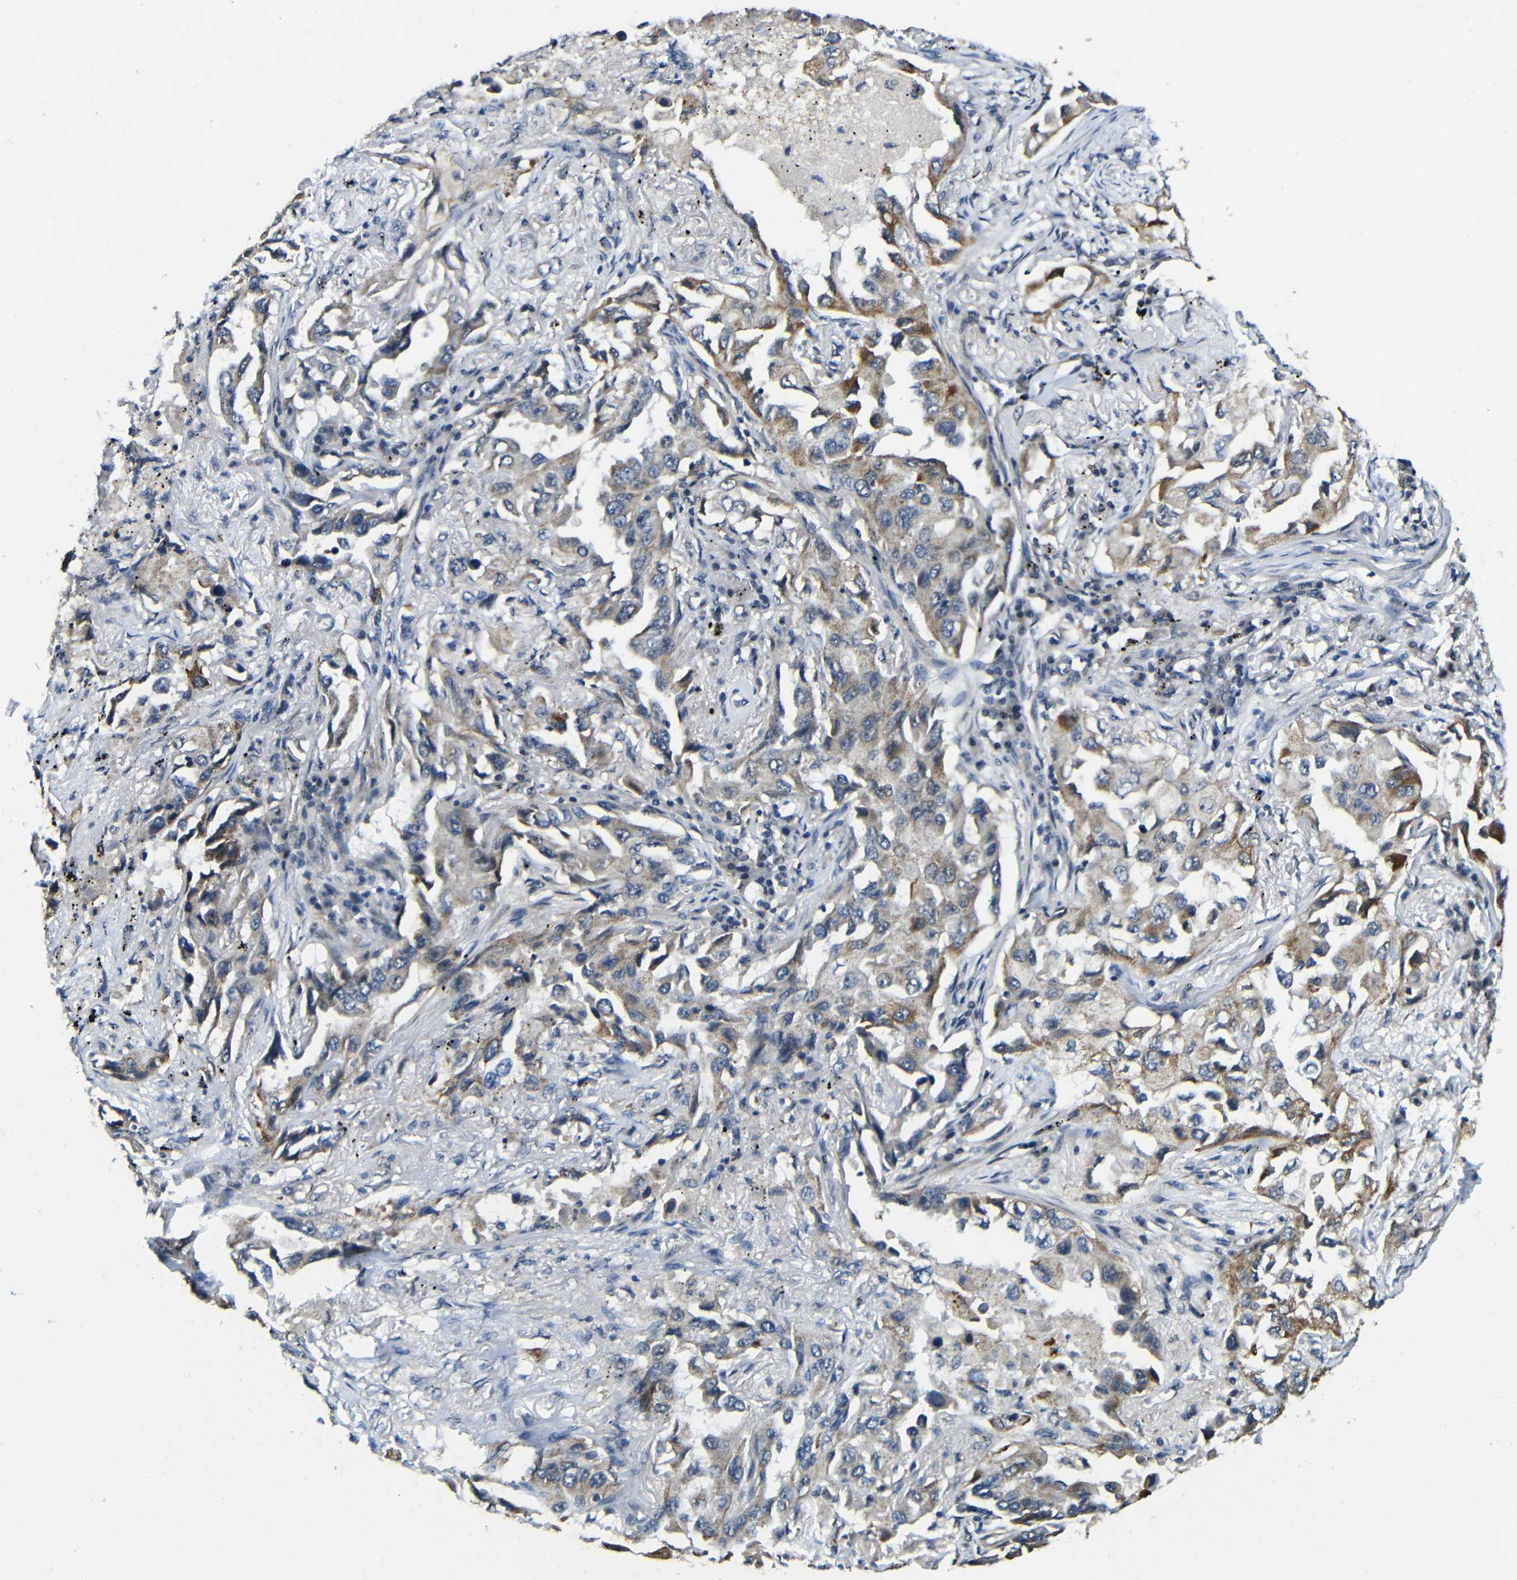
{"staining": {"intensity": "moderate", "quantity": "25%-75%", "location": "cytoplasmic/membranous"}, "tissue": "lung cancer", "cell_type": "Tumor cells", "image_type": "cancer", "snomed": [{"axis": "morphology", "description": "Adenocarcinoma, NOS"}, {"axis": "topography", "description": "Lung"}], "caption": "Protein analysis of lung cancer tissue shows moderate cytoplasmic/membranous expression in approximately 25%-75% of tumor cells. (DAB (3,3'-diaminobenzidine) IHC with brightfield microscopy, high magnification).", "gene": "FAM172A", "patient": {"sex": "female", "age": 65}}